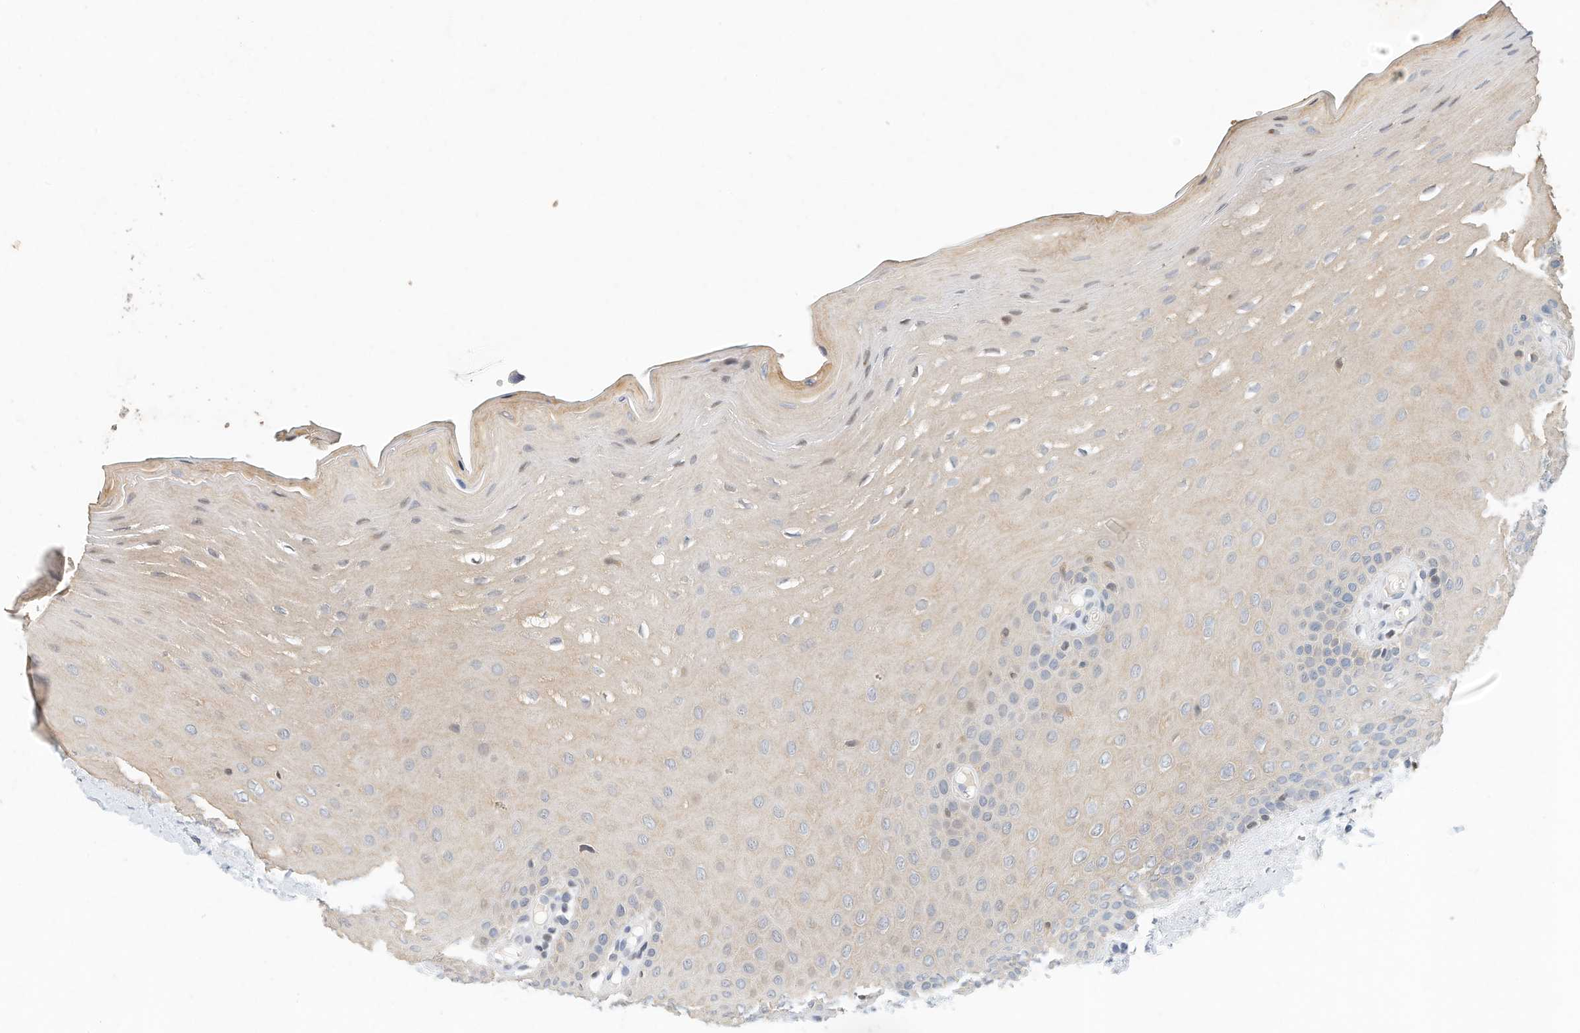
{"staining": {"intensity": "moderate", "quantity": "<25%", "location": "cytoplasmic/membranous"}, "tissue": "oral mucosa", "cell_type": "Squamous epithelial cells", "image_type": "normal", "snomed": [{"axis": "morphology", "description": "Normal tissue, NOS"}, {"axis": "topography", "description": "Oral tissue"}], "caption": "An image showing moderate cytoplasmic/membranous staining in about <25% of squamous epithelial cells in unremarkable oral mucosa, as visualized by brown immunohistochemical staining.", "gene": "MICAL1", "patient": {"sex": "female", "age": 39}}